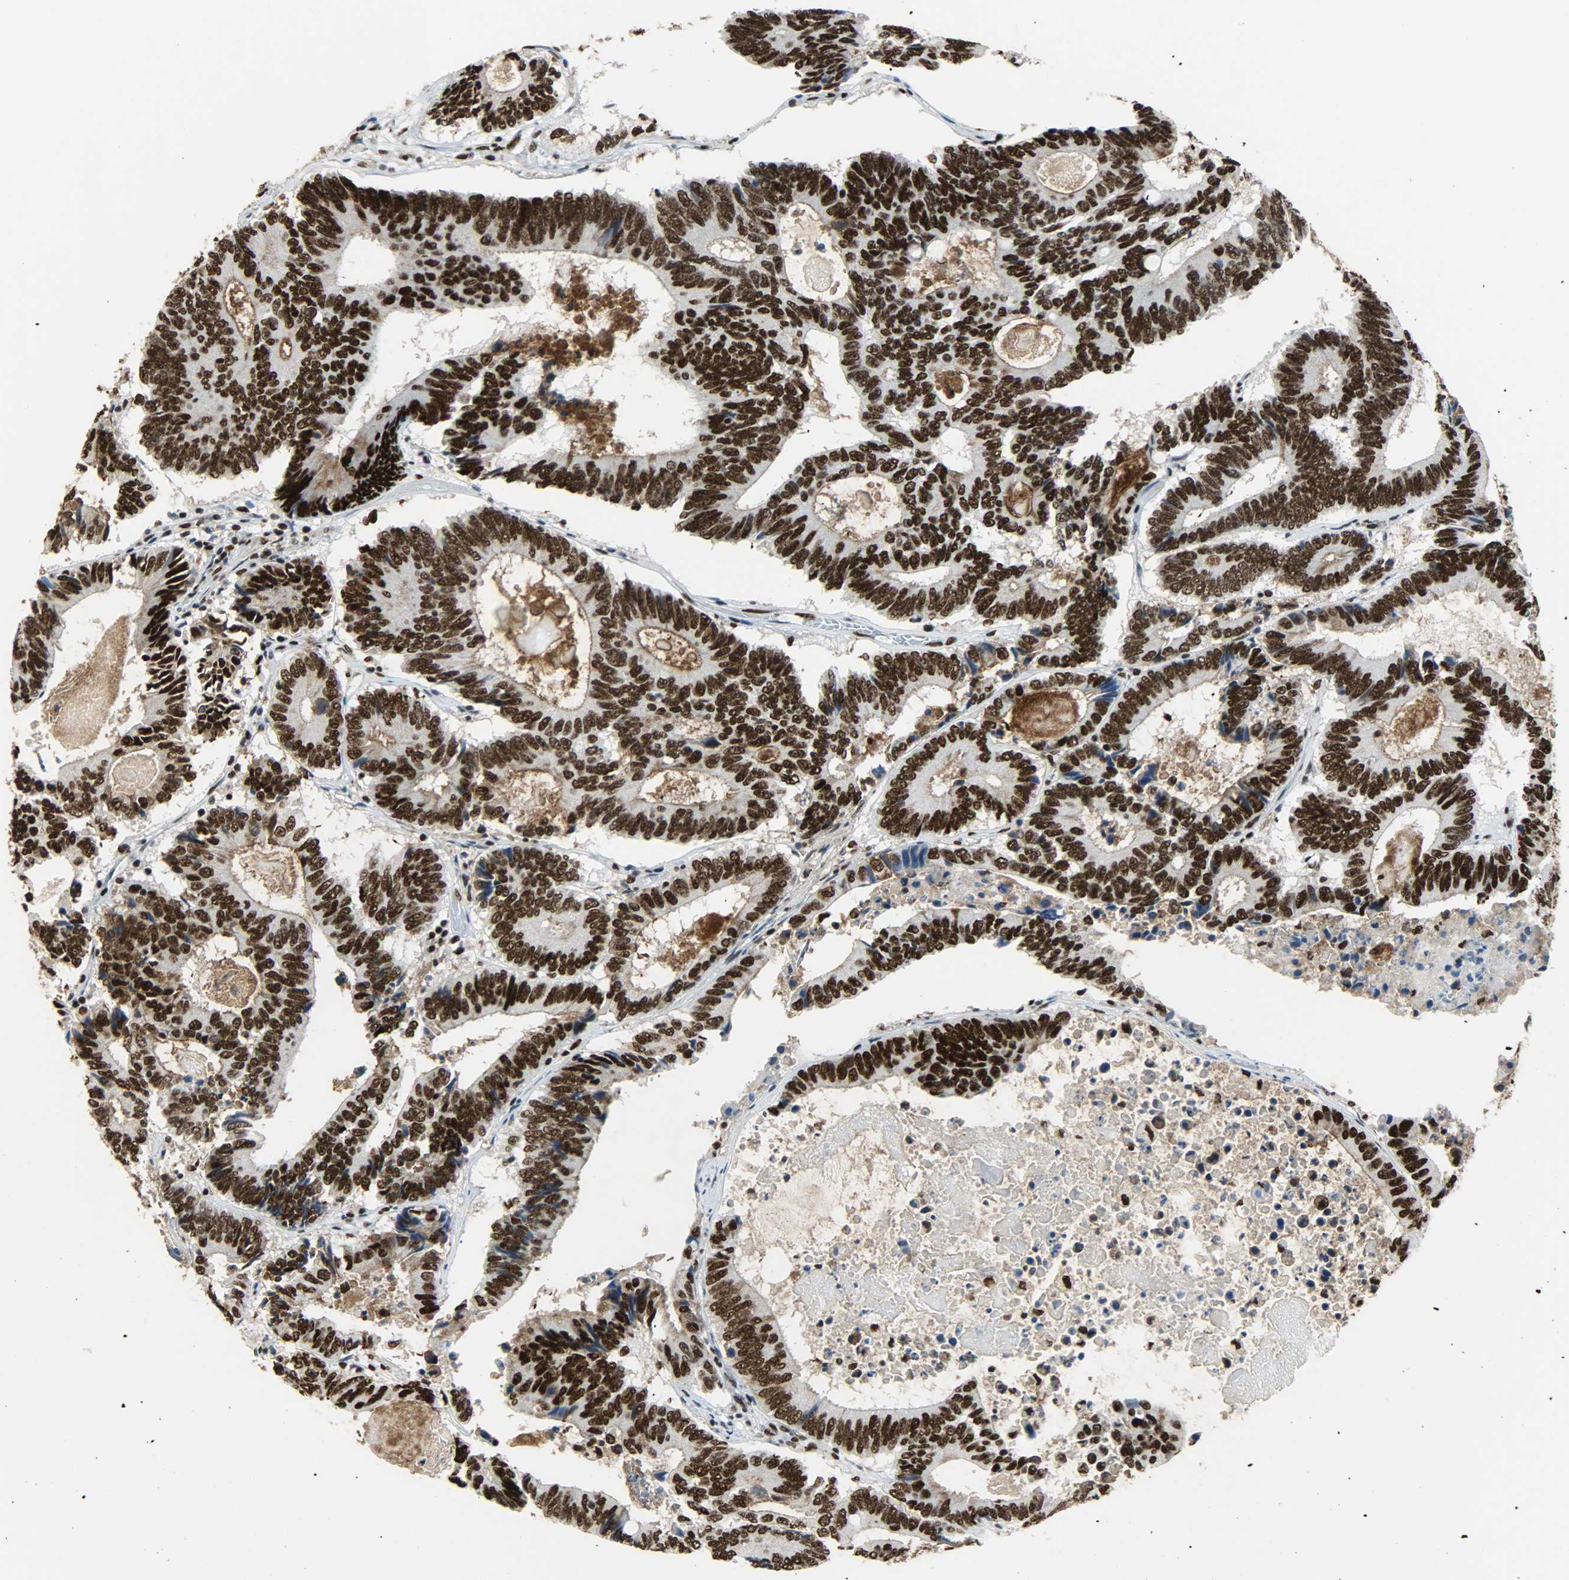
{"staining": {"intensity": "strong", "quantity": ">75%", "location": "nuclear"}, "tissue": "colorectal cancer", "cell_type": "Tumor cells", "image_type": "cancer", "snomed": [{"axis": "morphology", "description": "Adenocarcinoma, NOS"}, {"axis": "topography", "description": "Colon"}], "caption": "Human adenocarcinoma (colorectal) stained with a protein marker reveals strong staining in tumor cells.", "gene": "SSB", "patient": {"sex": "female", "age": 78}}